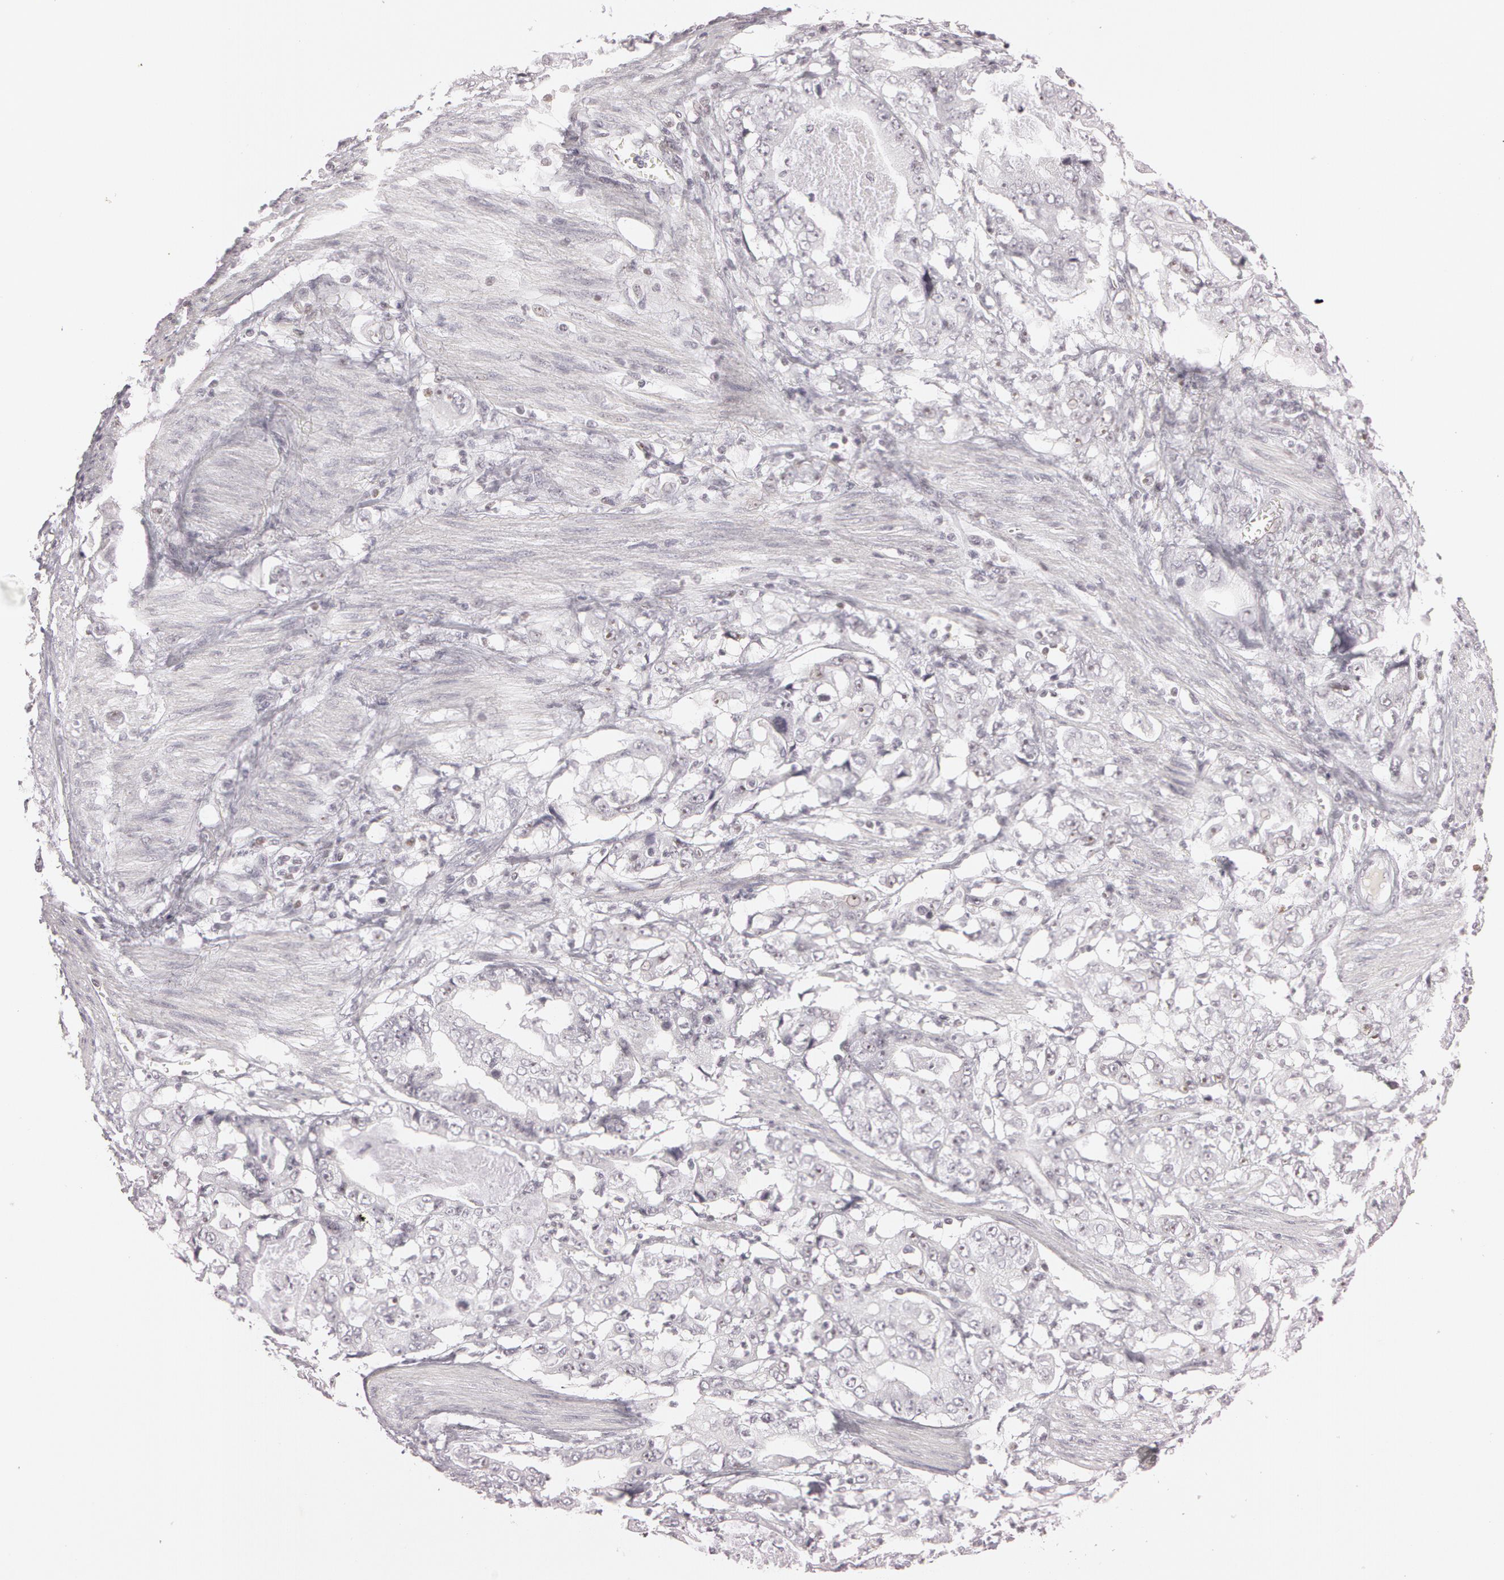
{"staining": {"intensity": "moderate", "quantity": "25%-75%", "location": "nuclear"}, "tissue": "stomach cancer", "cell_type": "Tumor cells", "image_type": "cancer", "snomed": [{"axis": "morphology", "description": "Adenocarcinoma, NOS"}, {"axis": "topography", "description": "Pancreas"}, {"axis": "topography", "description": "Stomach, upper"}], "caption": "Human stomach cancer stained with a protein marker demonstrates moderate staining in tumor cells.", "gene": "FBL", "patient": {"sex": "male", "age": 77}}